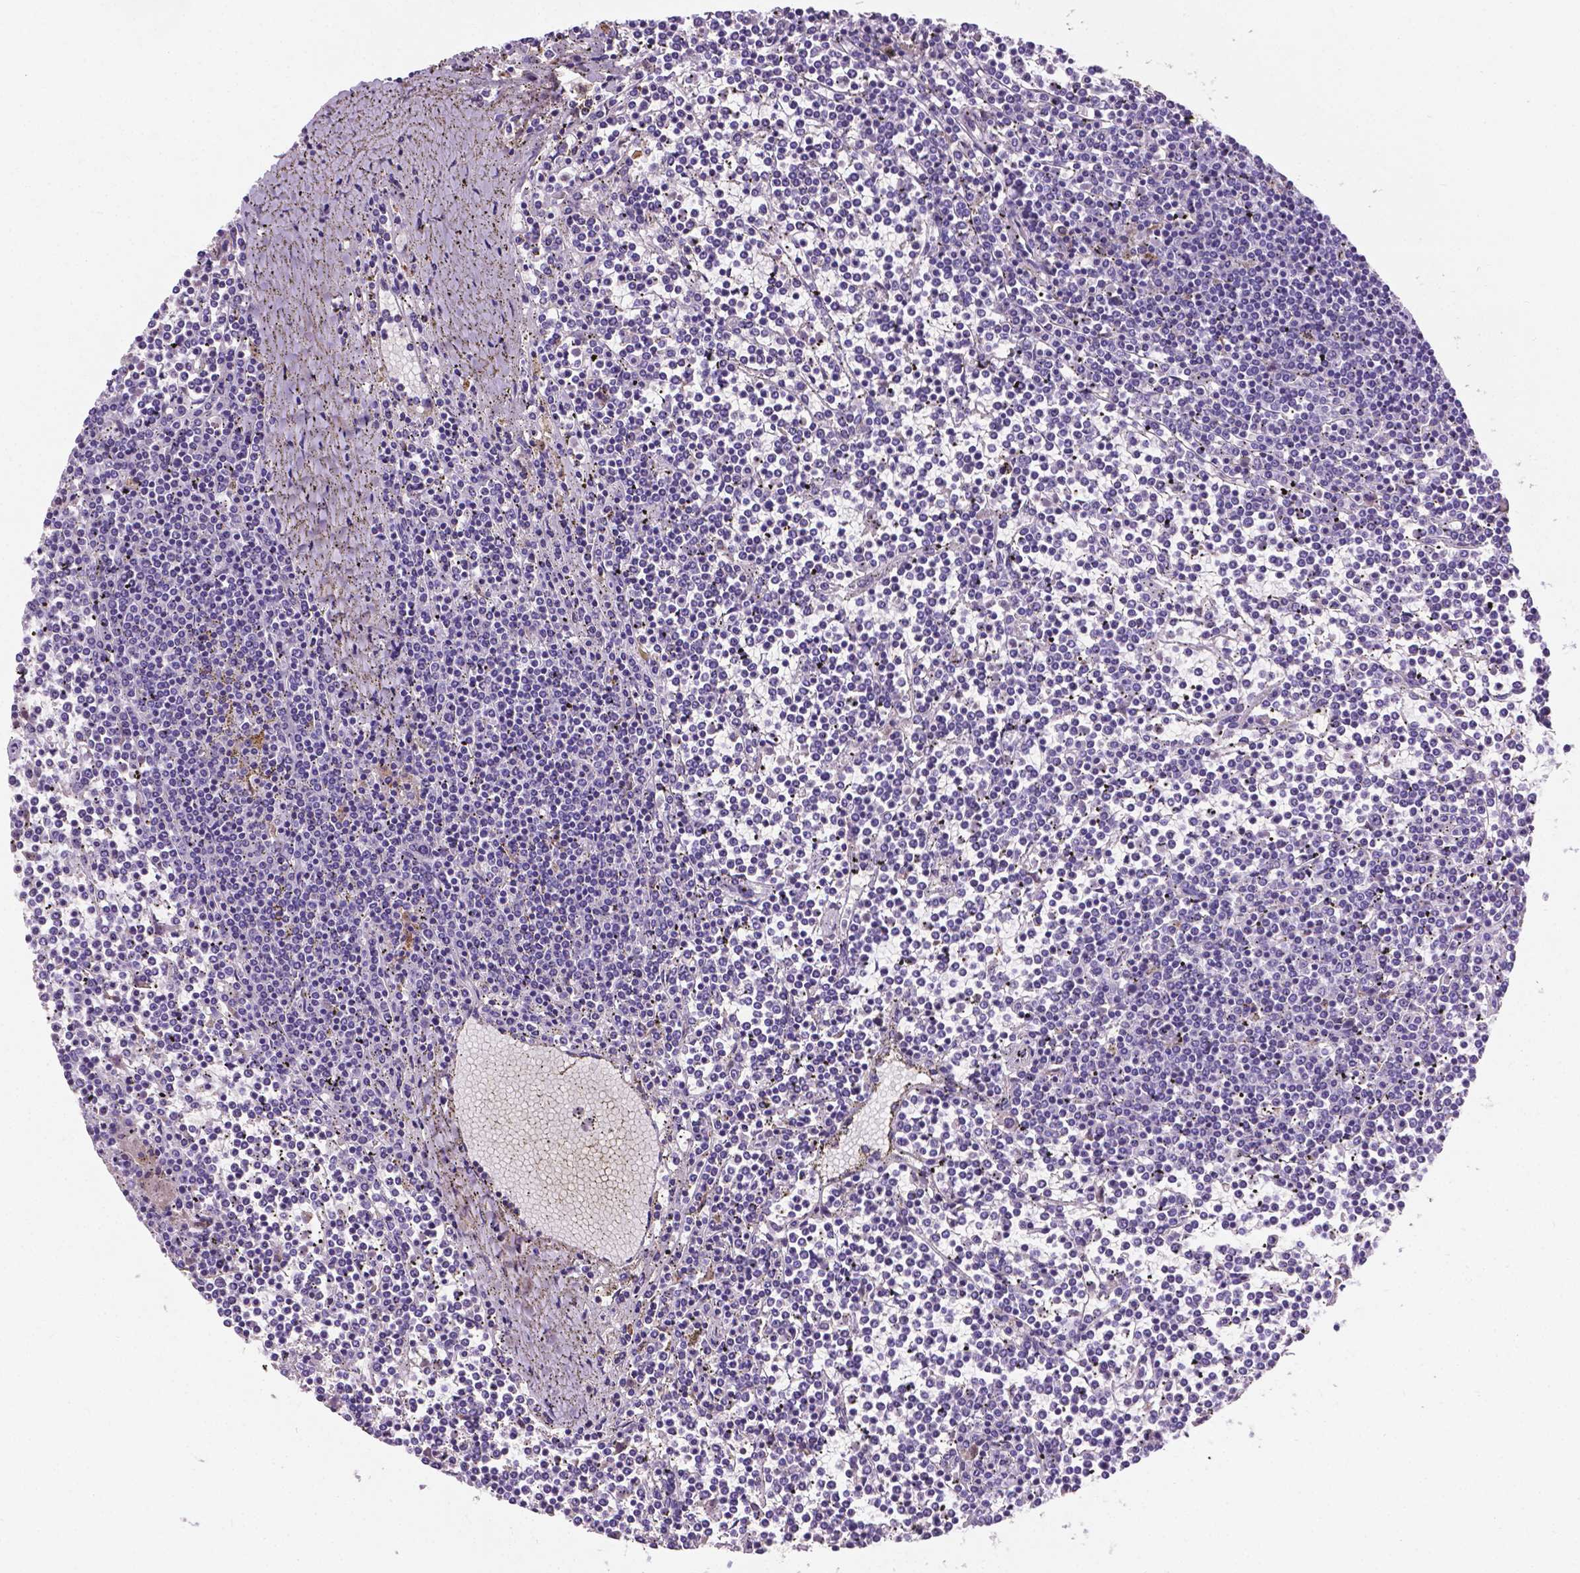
{"staining": {"intensity": "negative", "quantity": "none", "location": "none"}, "tissue": "lymphoma", "cell_type": "Tumor cells", "image_type": "cancer", "snomed": [{"axis": "morphology", "description": "Malignant lymphoma, non-Hodgkin's type, Low grade"}, {"axis": "topography", "description": "Spleen"}], "caption": "Immunohistochemistry (IHC) of malignant lymphoma, non-Hodgkin's type (low-grade) displays no staining in tumor cells.", "gene": "APOE", "patient": {"sex": "female", "age": 19}}